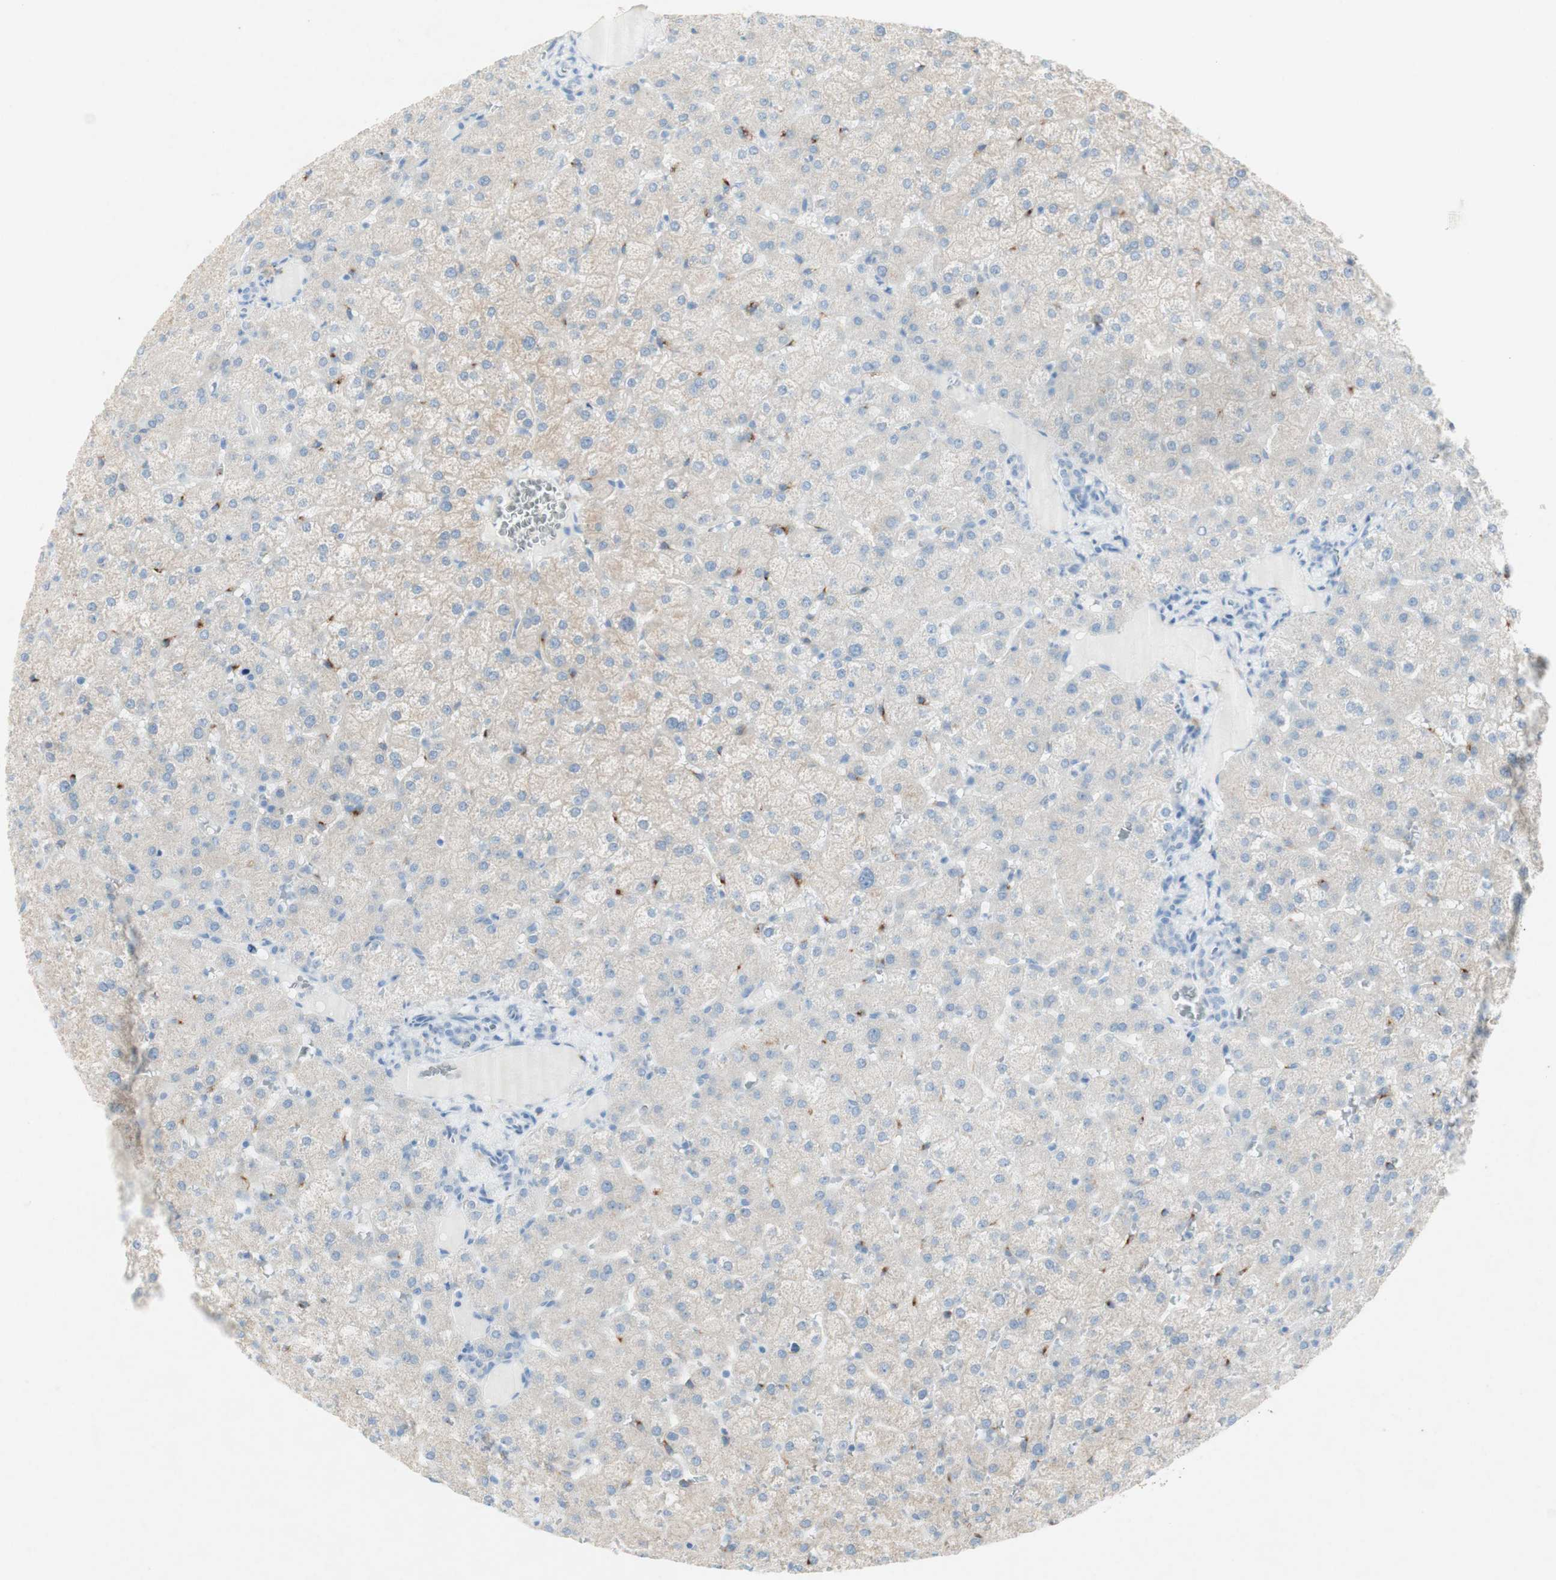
{"staining": {"intensity": "negative", "quantity": "none", "location": "none"}, "tissue": "liver", "cell_type": "Cholangiocytes", "image_type": "normal", "snomed": [{"axis": "morphology", "description": "Normal tissue, NOS"}, {"axis": "topography", "description": "Liver"}], "caption": "Immunohistochemistry of unremarkable human liver shows no positivity in cholangiocytes. (IHC, brightfield microscopy, high magnification).", "gene": "ART3", "patient": {"sex": "female", "age": 32}}